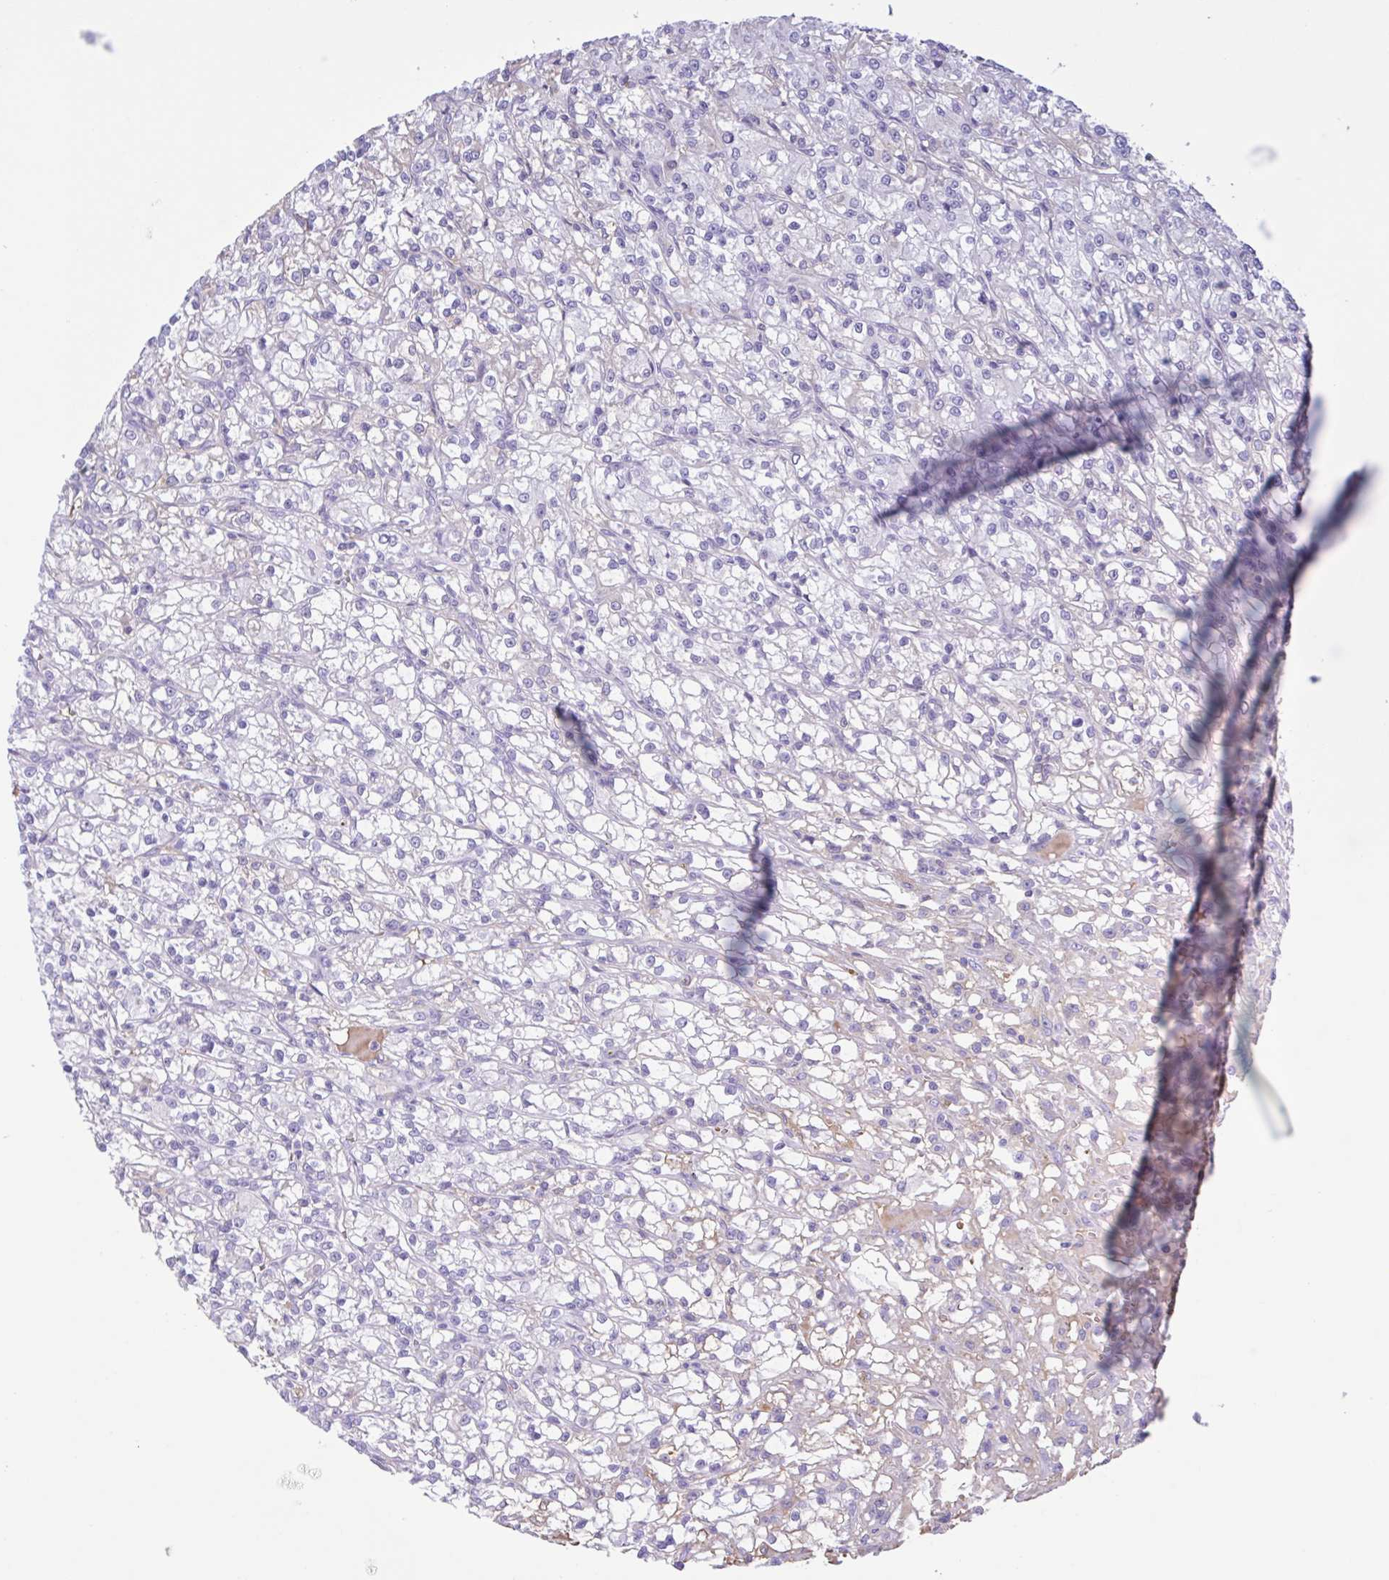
{"staining": {"intensity": "negative", "quantity": "none", "location": "none"}, "tissue": "renal cancer", "cell_type": "Tumor cells", "image_type": "cancer", "snomed": [{"axis": "morphology", "description": "Adenocarcinoma, NOS"}, {"axis": "topography", "description": "Kidney"}], "caption": "Tumor cells show no significant protein expression in renal adenocarcinoma.", "gene": "LARGE2", "patient": {"sex": "female", "age": 59}}